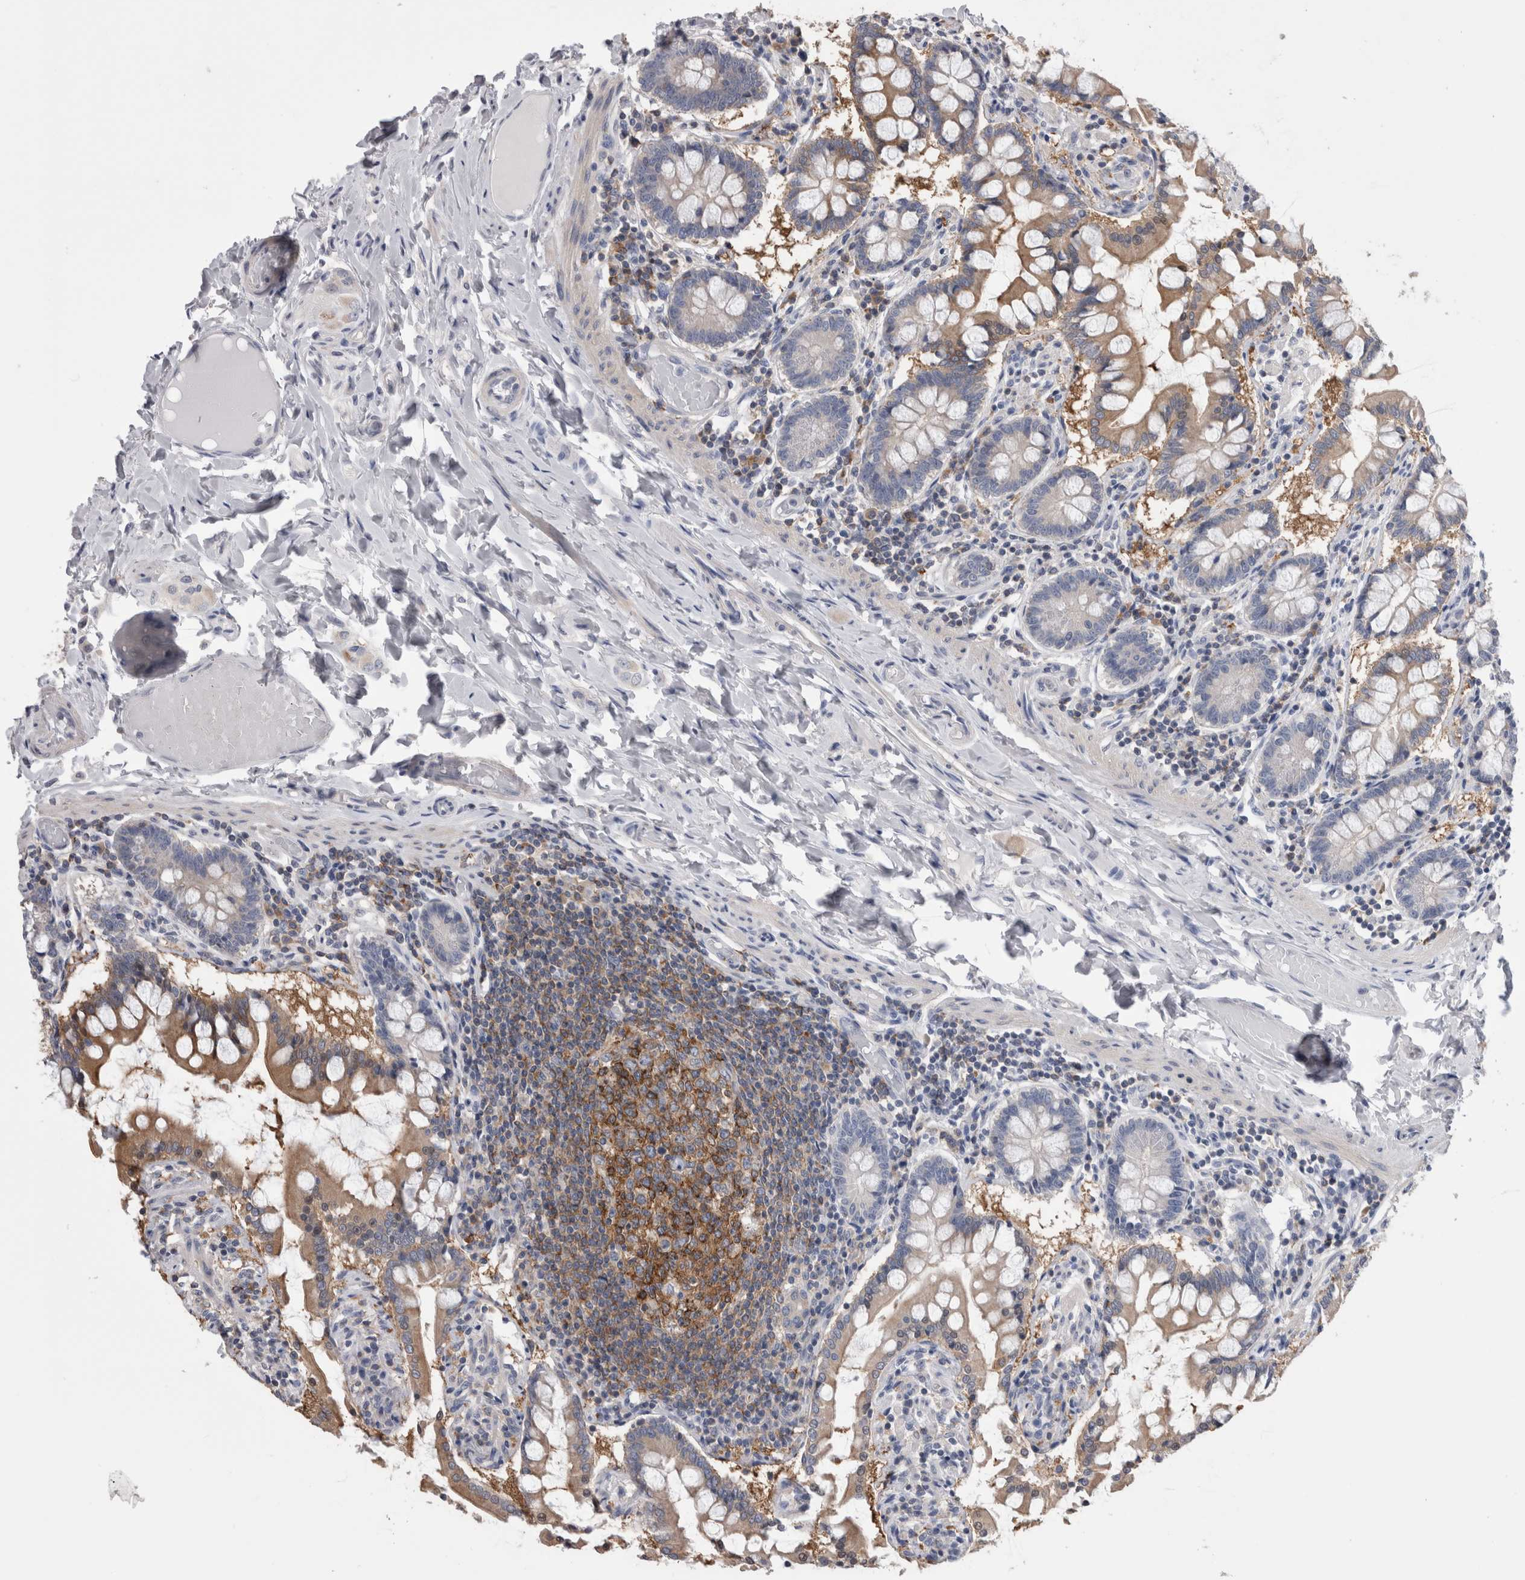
{"staining": {"intensity": "strong", "quantity": ">75%", "location": "cytoplasmic/membranous"}, "tissue": "small intestine", "cell_type": "Glandular cells", "image_type": "normal", "snomed": [{"axis": "morphology", "description": "Normal tissue, NOS"}, {"axis": "topography", "description": "Small intestine"}], "caption": "Strong cytoplasmic/membranous staining for a protein is identified in about >75% of glandular cells of normal small intestine using immunohistochemistry.", "gene": "DCTN6", "patient": {"sex": "male", "age": 41}}